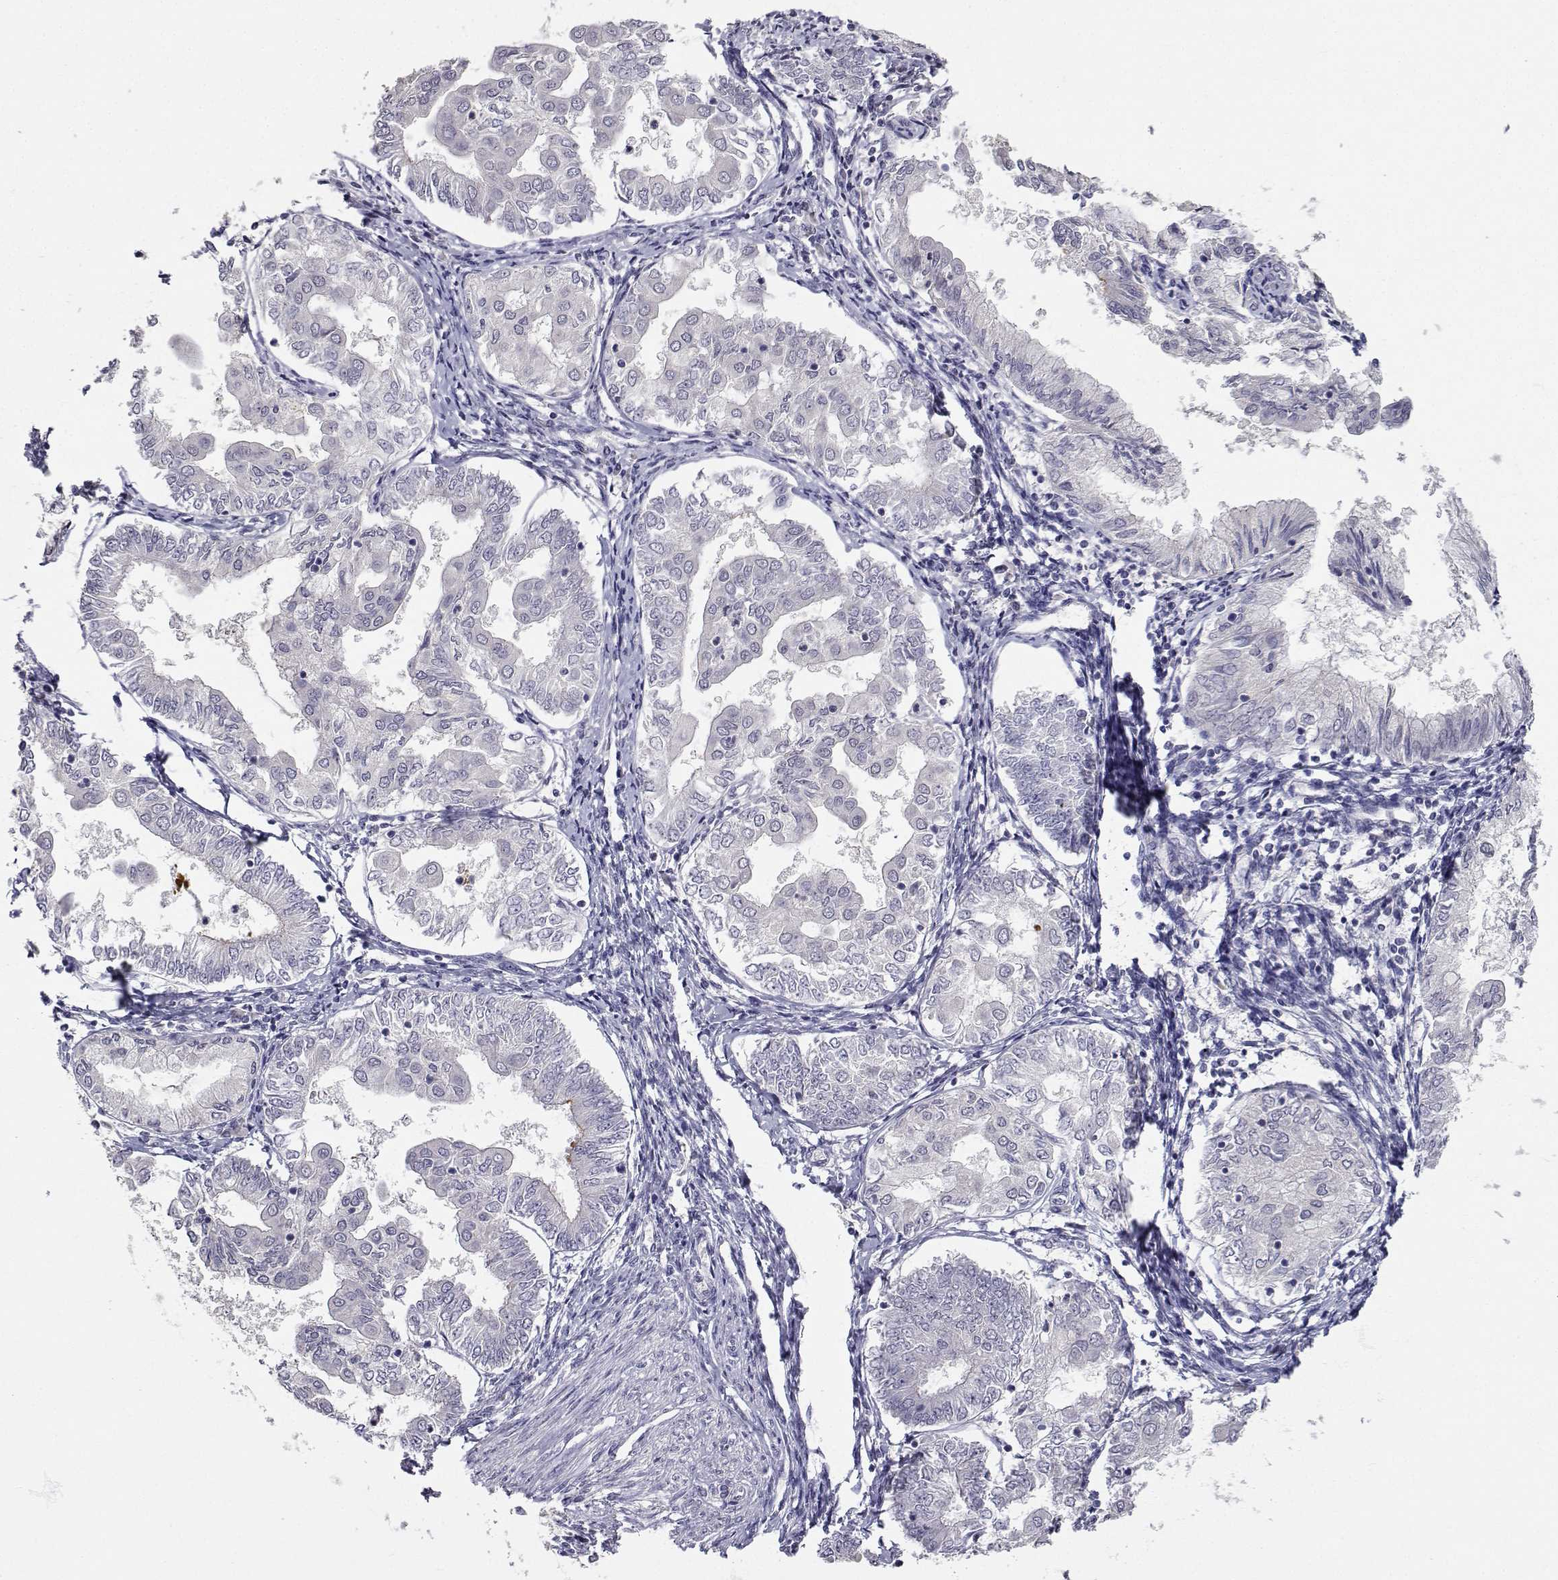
{"staining": {"intensity": "negative", "quantity": "none", "location": "none"}, "tissue": "endometrial cancer", "cell_type": "Tumor cells", "image_type": "cancer", "snomed": [{"axis": "morphology", "description": "Adenocarcinoma, NOS"}, {"axis": "topography", "description": "Endometrium"}], "caption": "Immunohistochemical staining of endometrial cancer (adenocarcinoma) demonstrates no significant positivity in tumor cells.", "gene": "SLC6A3", "patient": {"sex": "female", "age": 68}}